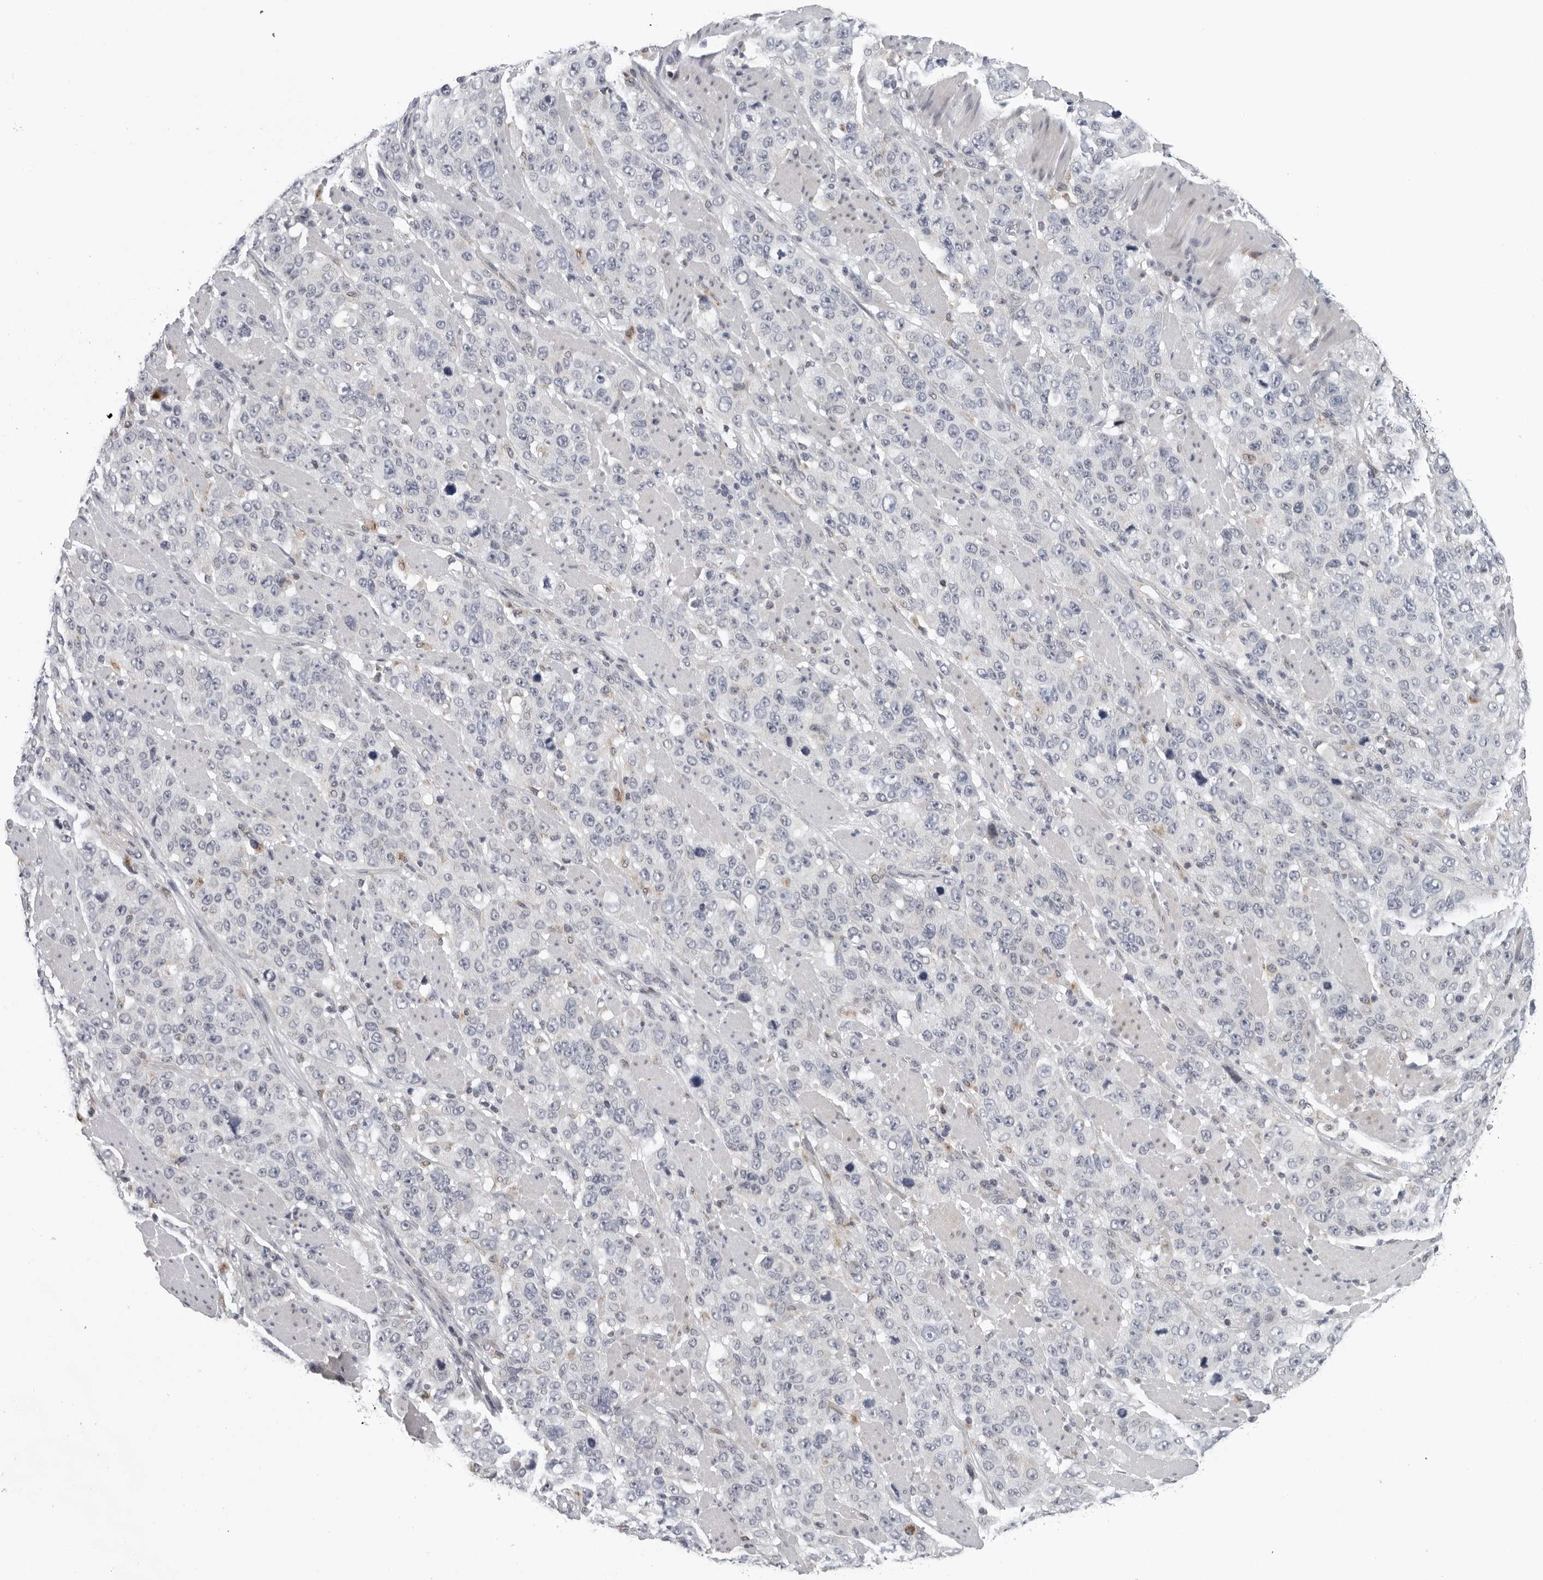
{"staining": {"intensity": "negative", "quantity": "none", "location": "none"}, "tissue": "stomach cancer", "cell_type": "Tumor cells", "image_type": "cancer", "snomed": [{"axis": "morphology", "description": "Adenocarcinoma, NOS"}, {"axis": "topography", "description": "Stomach"}], "caption": "Protein analysis of stomach adenocarcinoma reveals no significant expression in tumor cells. (DAB IHC visualized using brightfield microscopy, high magnification).", "gene": "CPT2", "patient": {"sex": "male", "age": 48}}